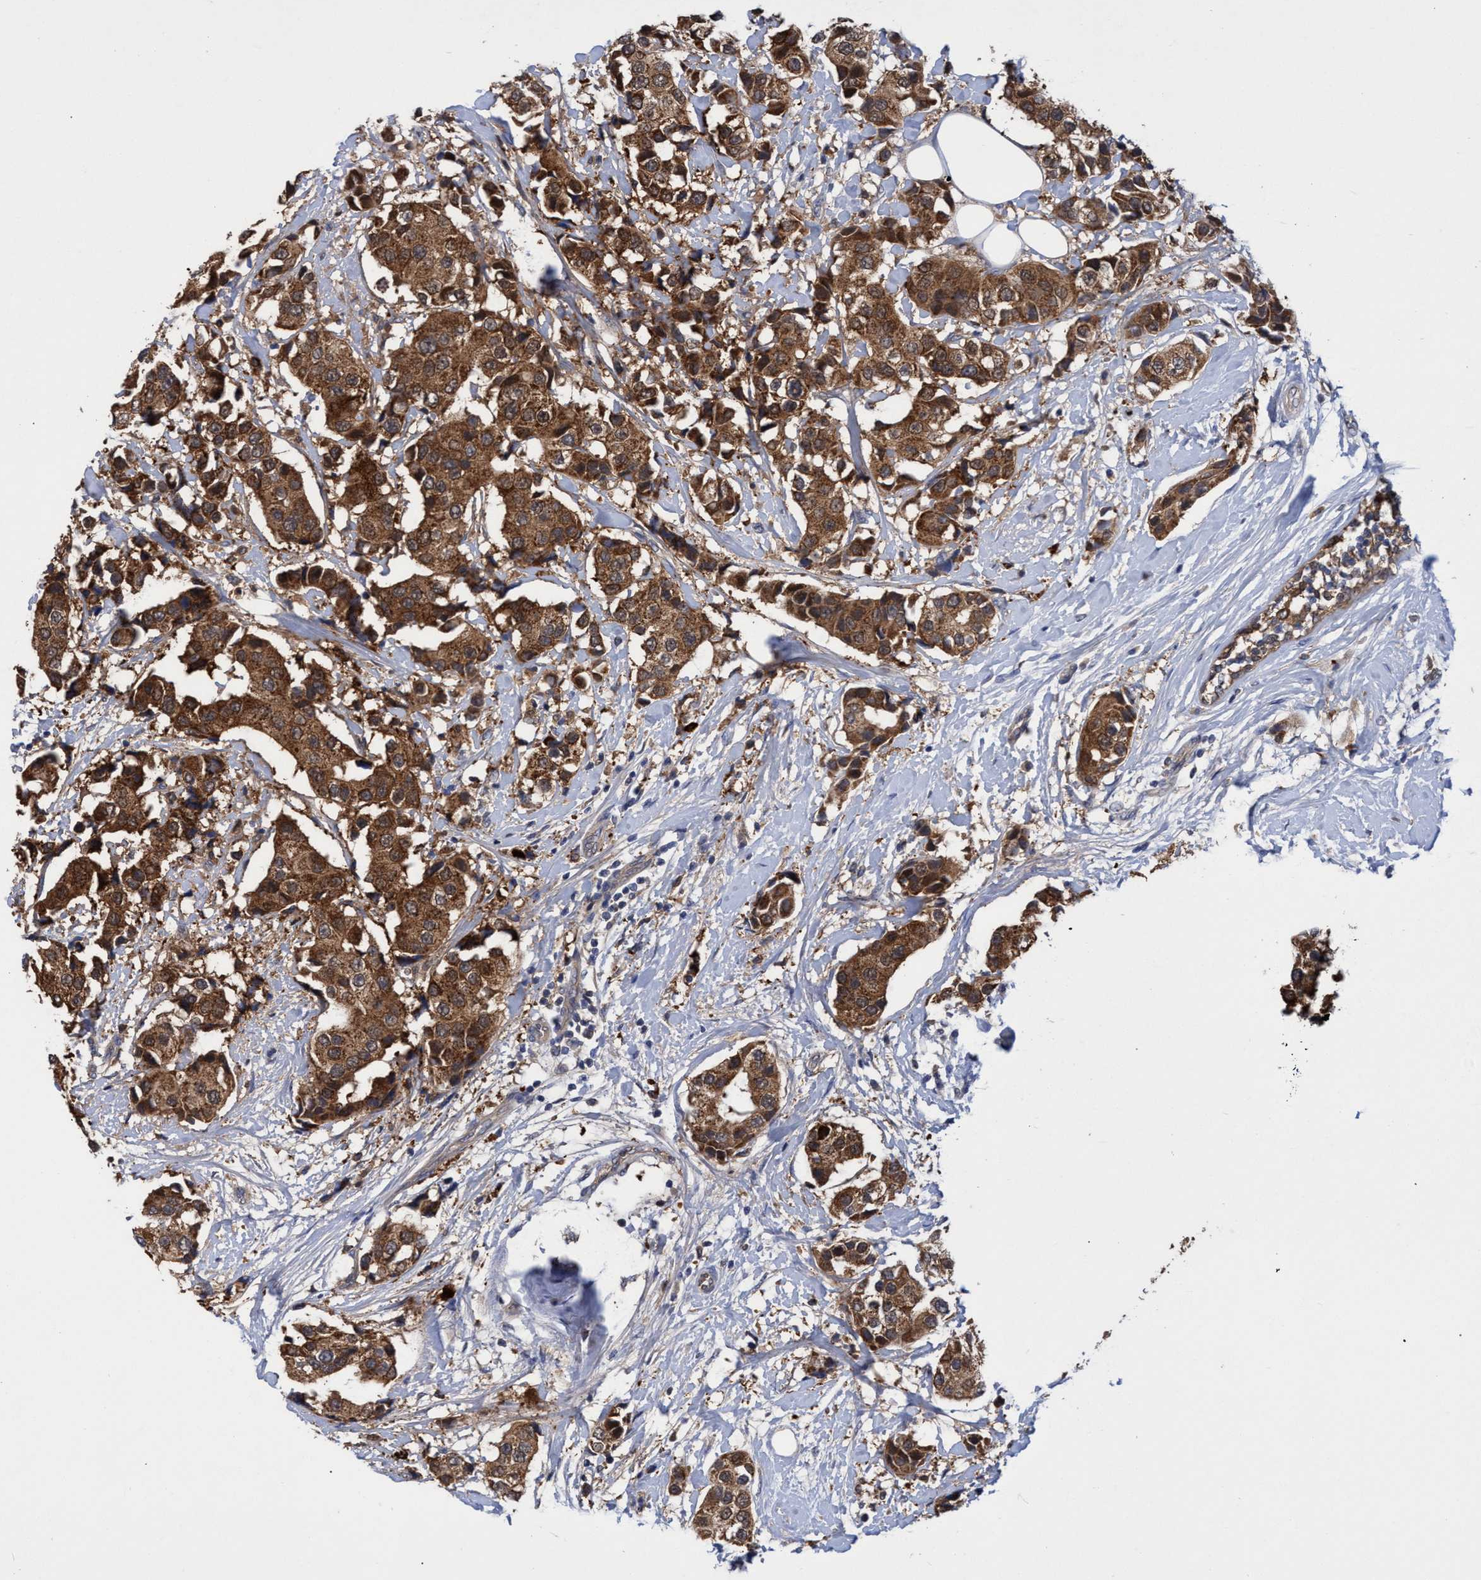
{"staining": {"intensity": "strong", "quantity": ">75%", "location": "cytoplasmic/membranous"}, "tissue": "breast cancer", "cell_type": "Tumor cells", "image_type": "cancer", "snomed": [{"axis": "morphology", "description": "Normal tissue, NOS"}, {"axis": "morphology", "description": "Duct carcinoma"}, {"axis": "topography", "description": "Breast"}], "caption": "Tumor cells display high levels of strong cytoplasmic/membranous staining in about >75% of cells in human infiltrating ductal carcinoma (breast).", "gene": "PNPO", "patient": {"sex": "female", "age": 39}}